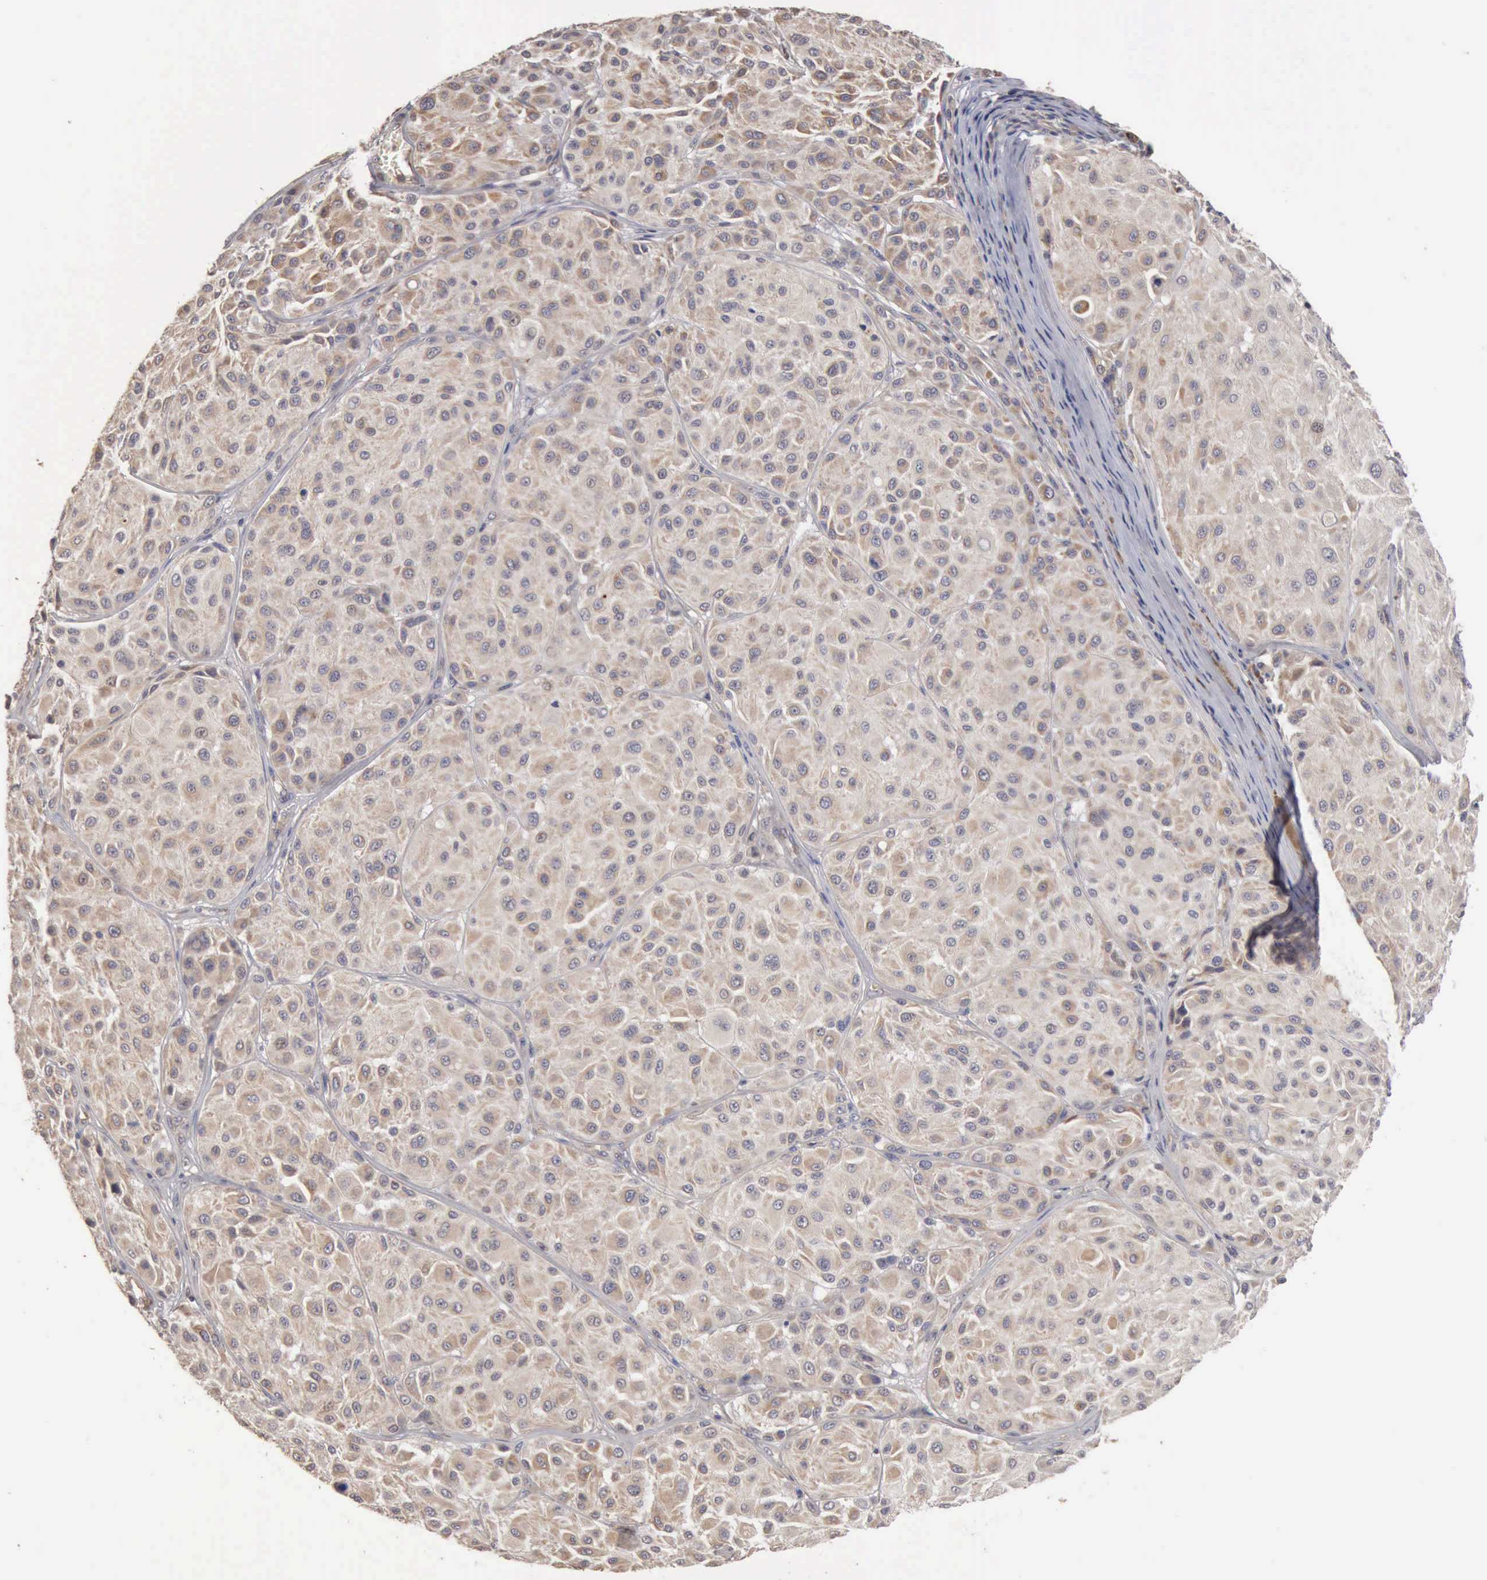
{"staining": {"intensity": "weak", "quantity": ">75%", "location": "cytoplasmic/membranous"}, "tissue": "melanoma", "cell_type": "Tumor cells", "image_type": "cancer", "snomed": [{"axis": "morphology", "description": "Malignant melanoma, NOS"}, {"axis": "topography", "description": "Skin"}], "caption": "Immunohistochemical staining of melanoma reveals low levels of weak cytoplasmic/membranous expression in about >75% of tumor cells. (DAB = brown stain, brightfield microscopy at high magnification).", "gene": "GPR101", "patient": {"sex": "male", "age": 36}}